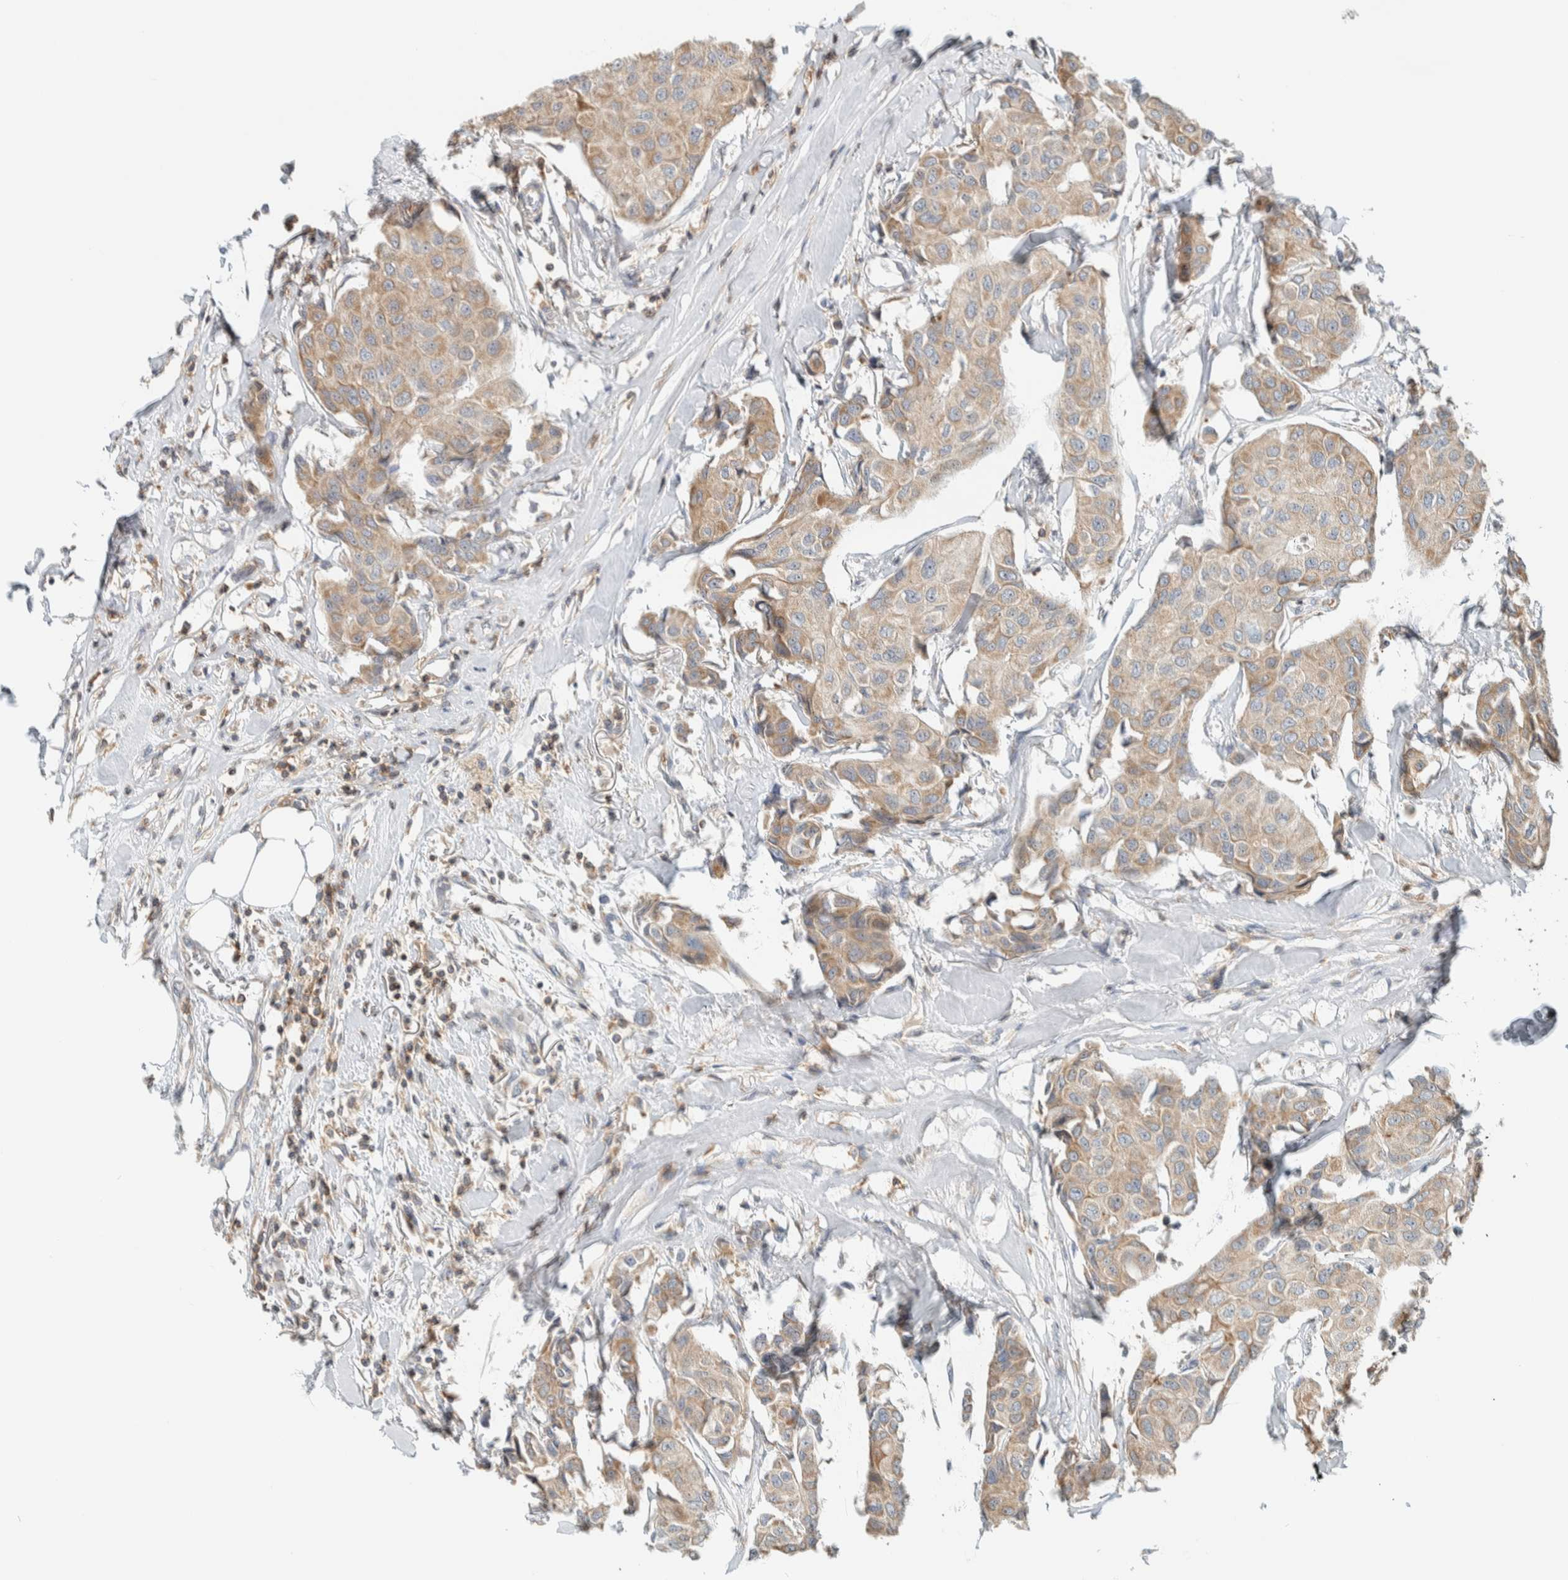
{"staining": {"intensity": "weak", "quantity": ">75%", "location": "cytoplasmic/membranous"}, "tissue": "breast cancer", "cell_type": "Tumor cells", "image_type": "cancer", "snomed": [{"axis": "morphology", "description": "Duct carcinoma"}, {"axis": "topography", "description": "Breast"}], "caption": "The histopathology image exhibits staining of breast cancer, revealing weak cytoplasmic/membranous protein positivity (brown color) within tumor cells. (DAB (3,3'-diaminobenzidine) IHC, brown staining for protein, blue staining for nuclei).", "gene": "CCDC57", "patient": {"sex": "female", "age": 80}}